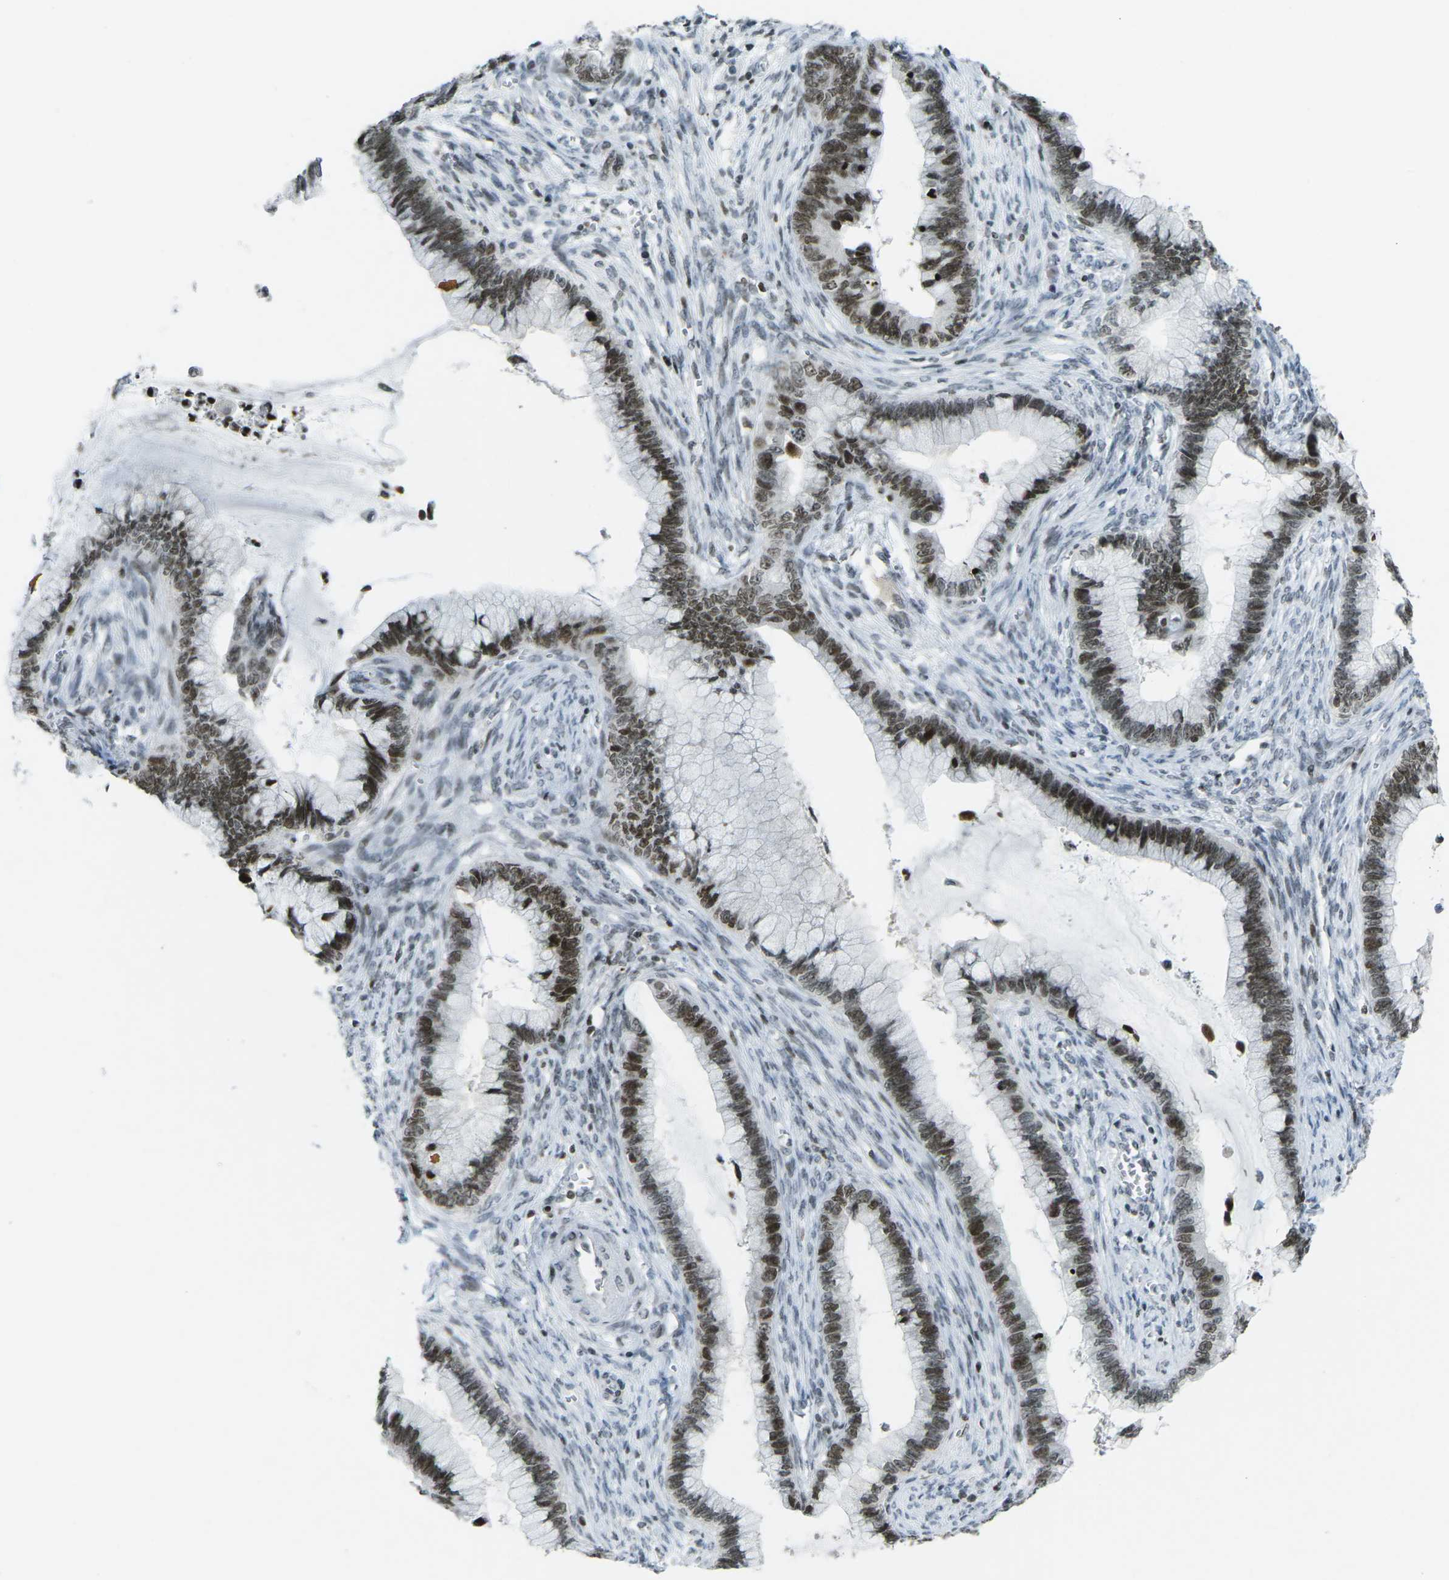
{"staining": {"intensity": "strong", "quantity": ">75%", "location": "nuclear"}, "tissue": "cervical cancer", "cell_type": "Tumor cells", "image_type": "cancer", "snomed": [{"axis": "morphology", "description": "Adenocarcinoma, NOS"}, {"axis": "topography", "description": "Cervix"}], "caption": "Brown immunohistochemical staining in cervical cancer demonstrates strong nuclear staining in about >75% of tumor cells.", "gene": "EME1", "patient": {"sex": "female", "age": 44}}